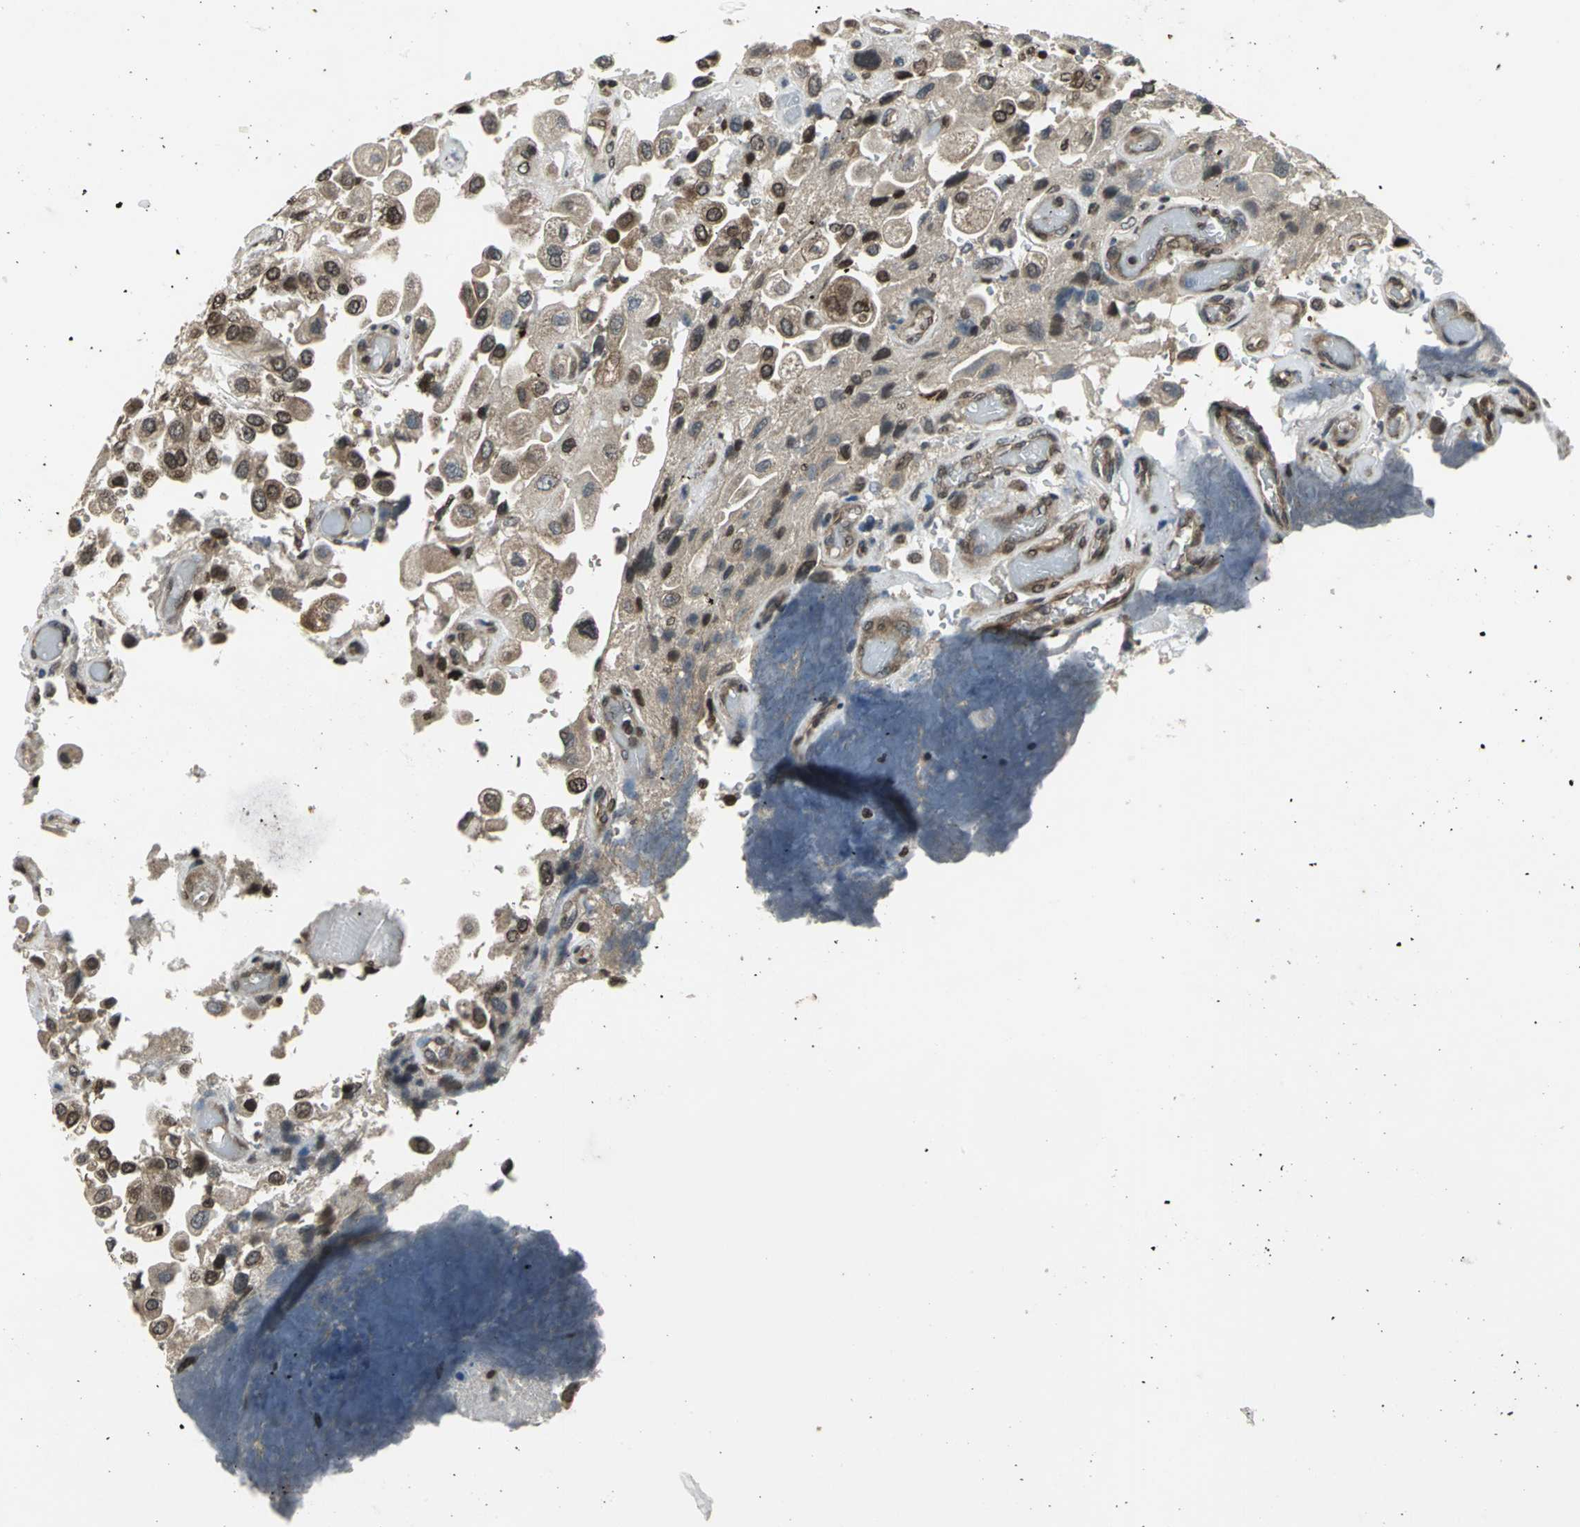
{"staining": {"intensity": "moderate", "quantity": ">75%", "location": "cytoplasmic/membranous,nuclear"}, "tissue": "urothelial cancer", "cell_type": "Tumor cells", "image_type": "cancer", "snomed": [{"axis": "morphology", "description": "Urothelial carcinoma, High grade"}, {"axis": "topography", "description": "Urinary bladder"}], "caption": "Moderate cytoplasmic/membranous and nuclear expression is seen in approximately >75% of tumor cells in urothelial cancer.", "gene": "AHR", "patient": {"sex": "female", "age": 64}}